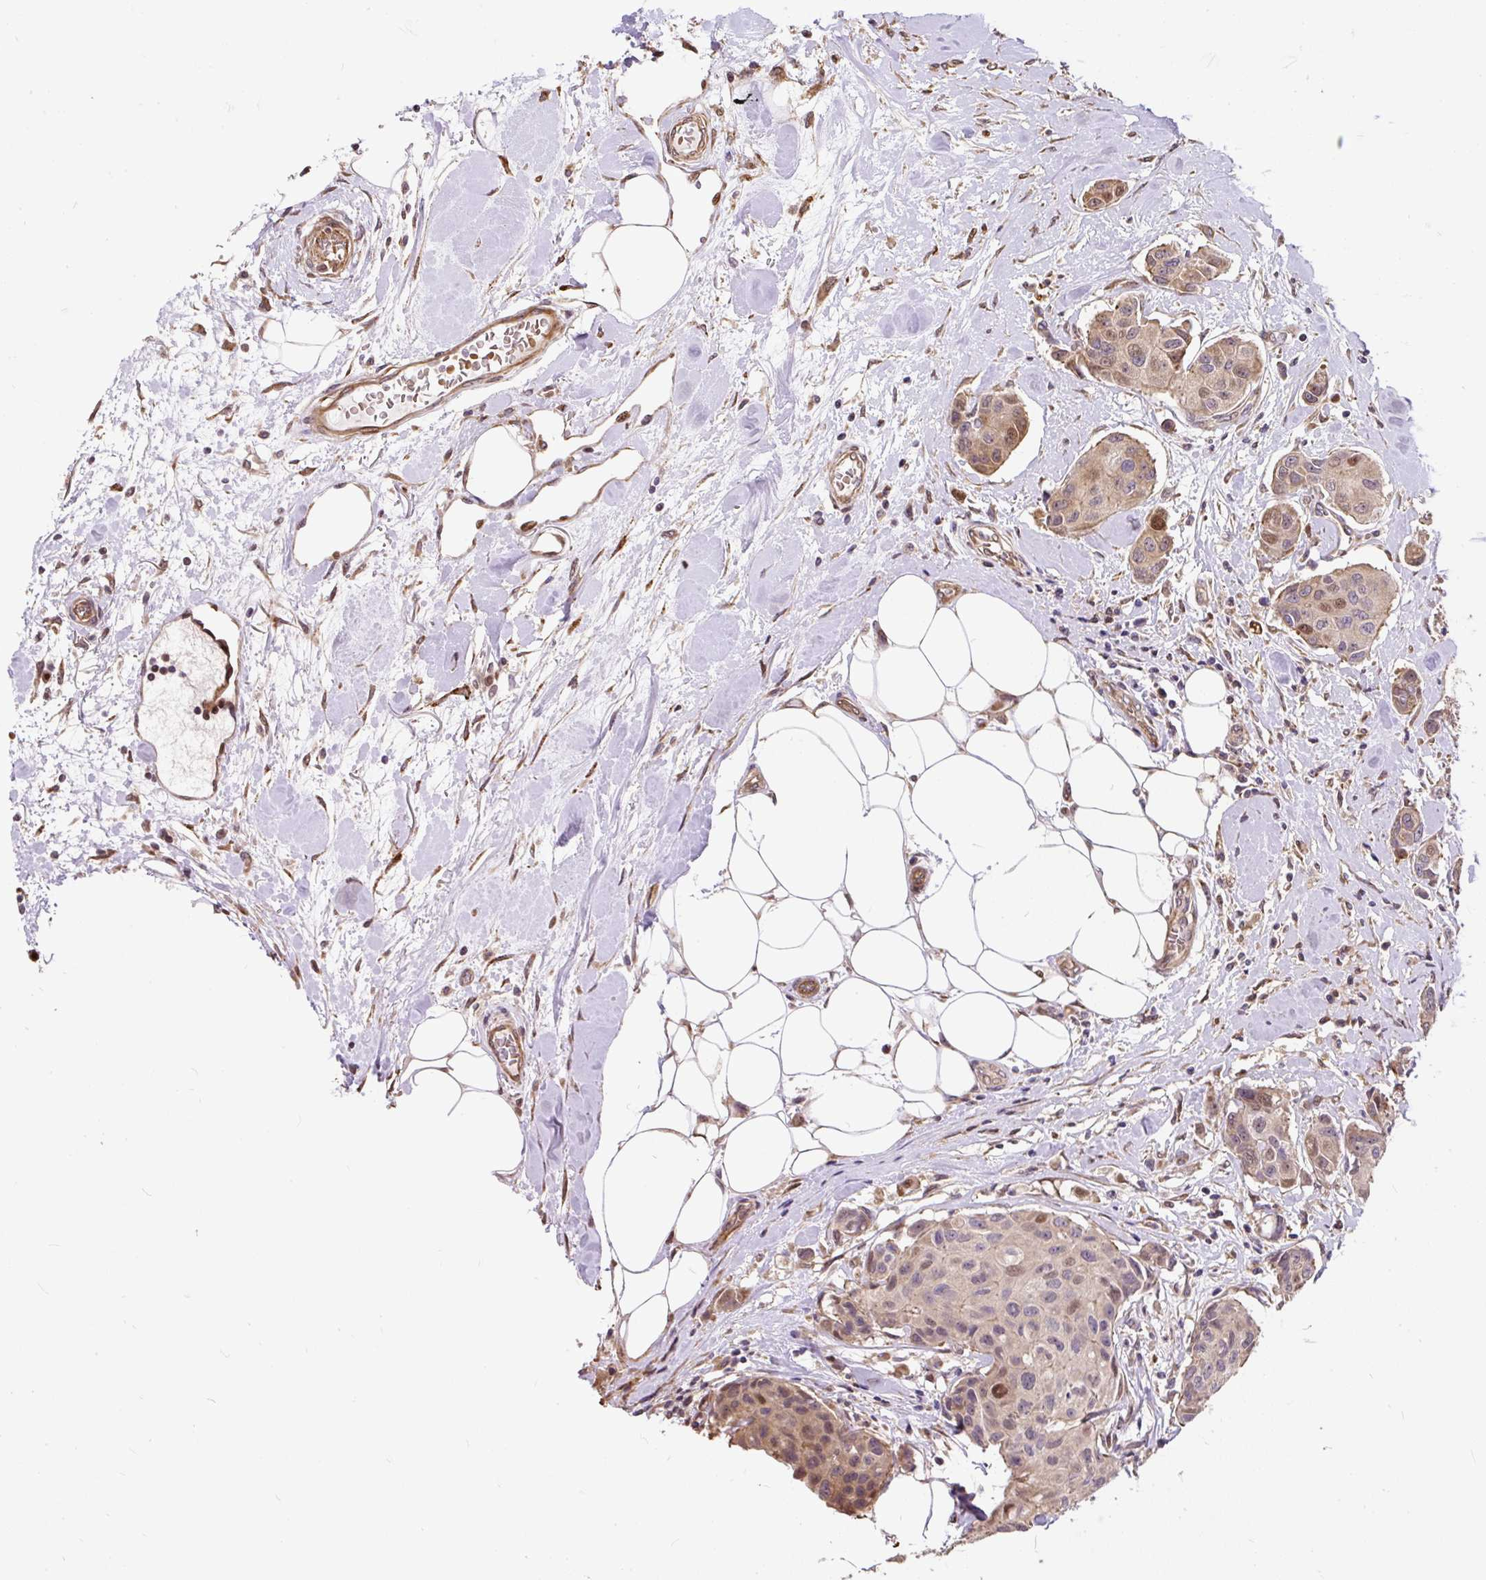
{"staining": {"intensity": "weak", "quantity": ">75%", "location": "cytoplasmic/membranous,nuclear"}, "tissue": "breast cancer", "cell_type": "Tumor cells", "image_type": "cancer", "snomed": [{"axis": "morphology", "description": "Duct carcinoma"}, {"axis": "topography", "description": "Breast"}, {"axis": "topography", "description": "Lymph node"}], "caption": "Weak cytoplasmic/membranous and nuclear staining is seen in about >75% of tumor cells in breast infiltrating ductal carcinoma. (brown staining indicates protein expression, while blue staining denotes nuclei).", "gene": "PUS7L", "patient": {"sex": "female", "age": 80}}